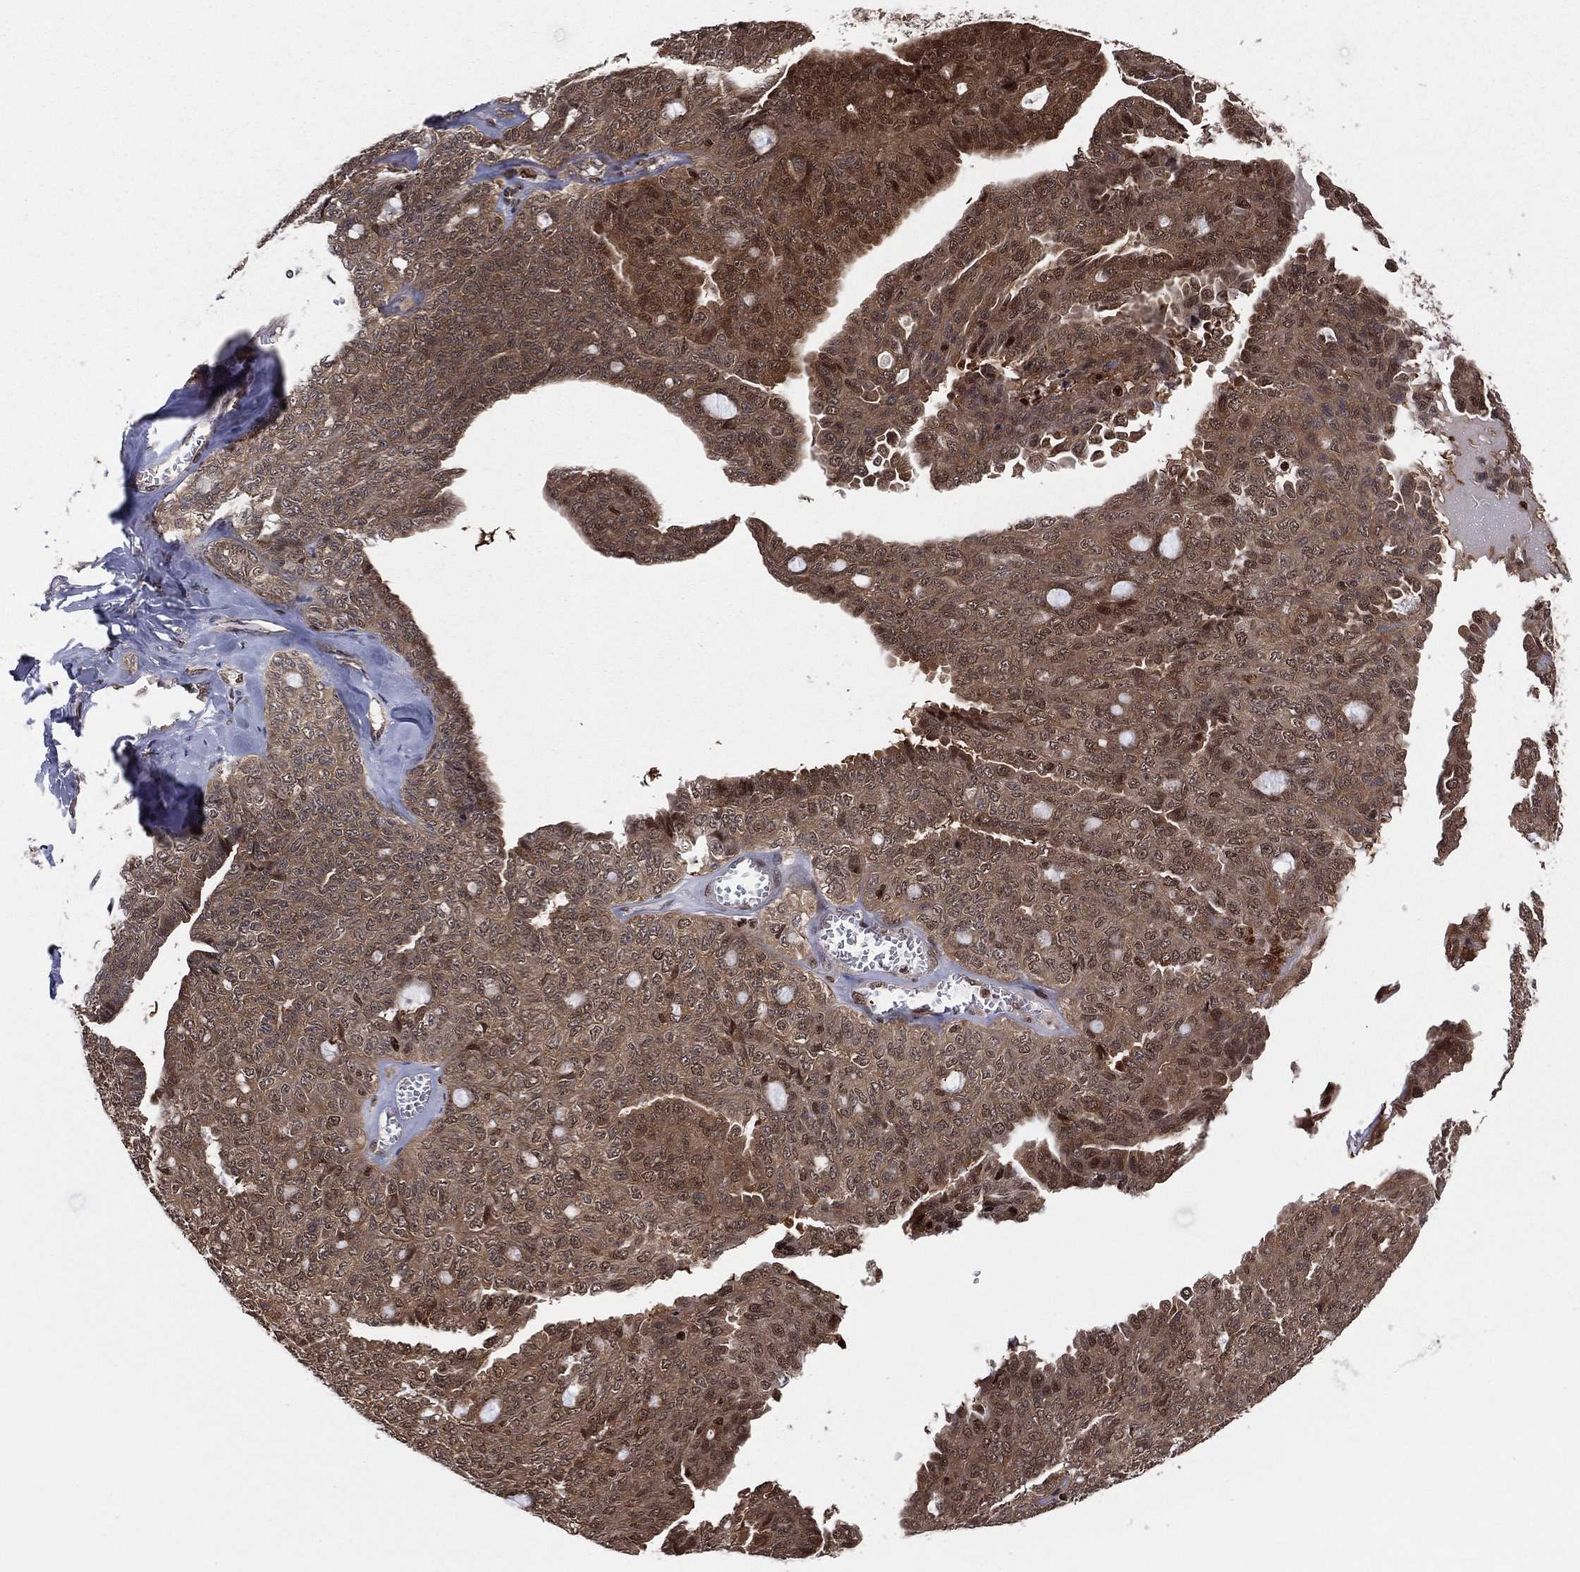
{"staining": {"intensity": "moderate", "quantity": ">75%", "location": "cytoplasmic/membranous"}, "tissue": "ovarian cancer", "cell_type": "Tumor cells", "image_type": "cancer", "snomed": [{"axis": "morphology", "description": "Cystadenocarcinoma, serous, NOS"}, {"axis": "topography", "description": "Ovary"}], "caption": "Tumor cells exhibit medium levels of moderate cytoplasmic/membranous staining in about >75% of cells in ovarian cancer (serous cystadenocarcinoma). (Stains: DAB in brown, nuclei in blue, Microscopy: brightfield microscopy at high magnification).", "gene": "PSMA1", "patient": {"sex": "female", "age": 71}}